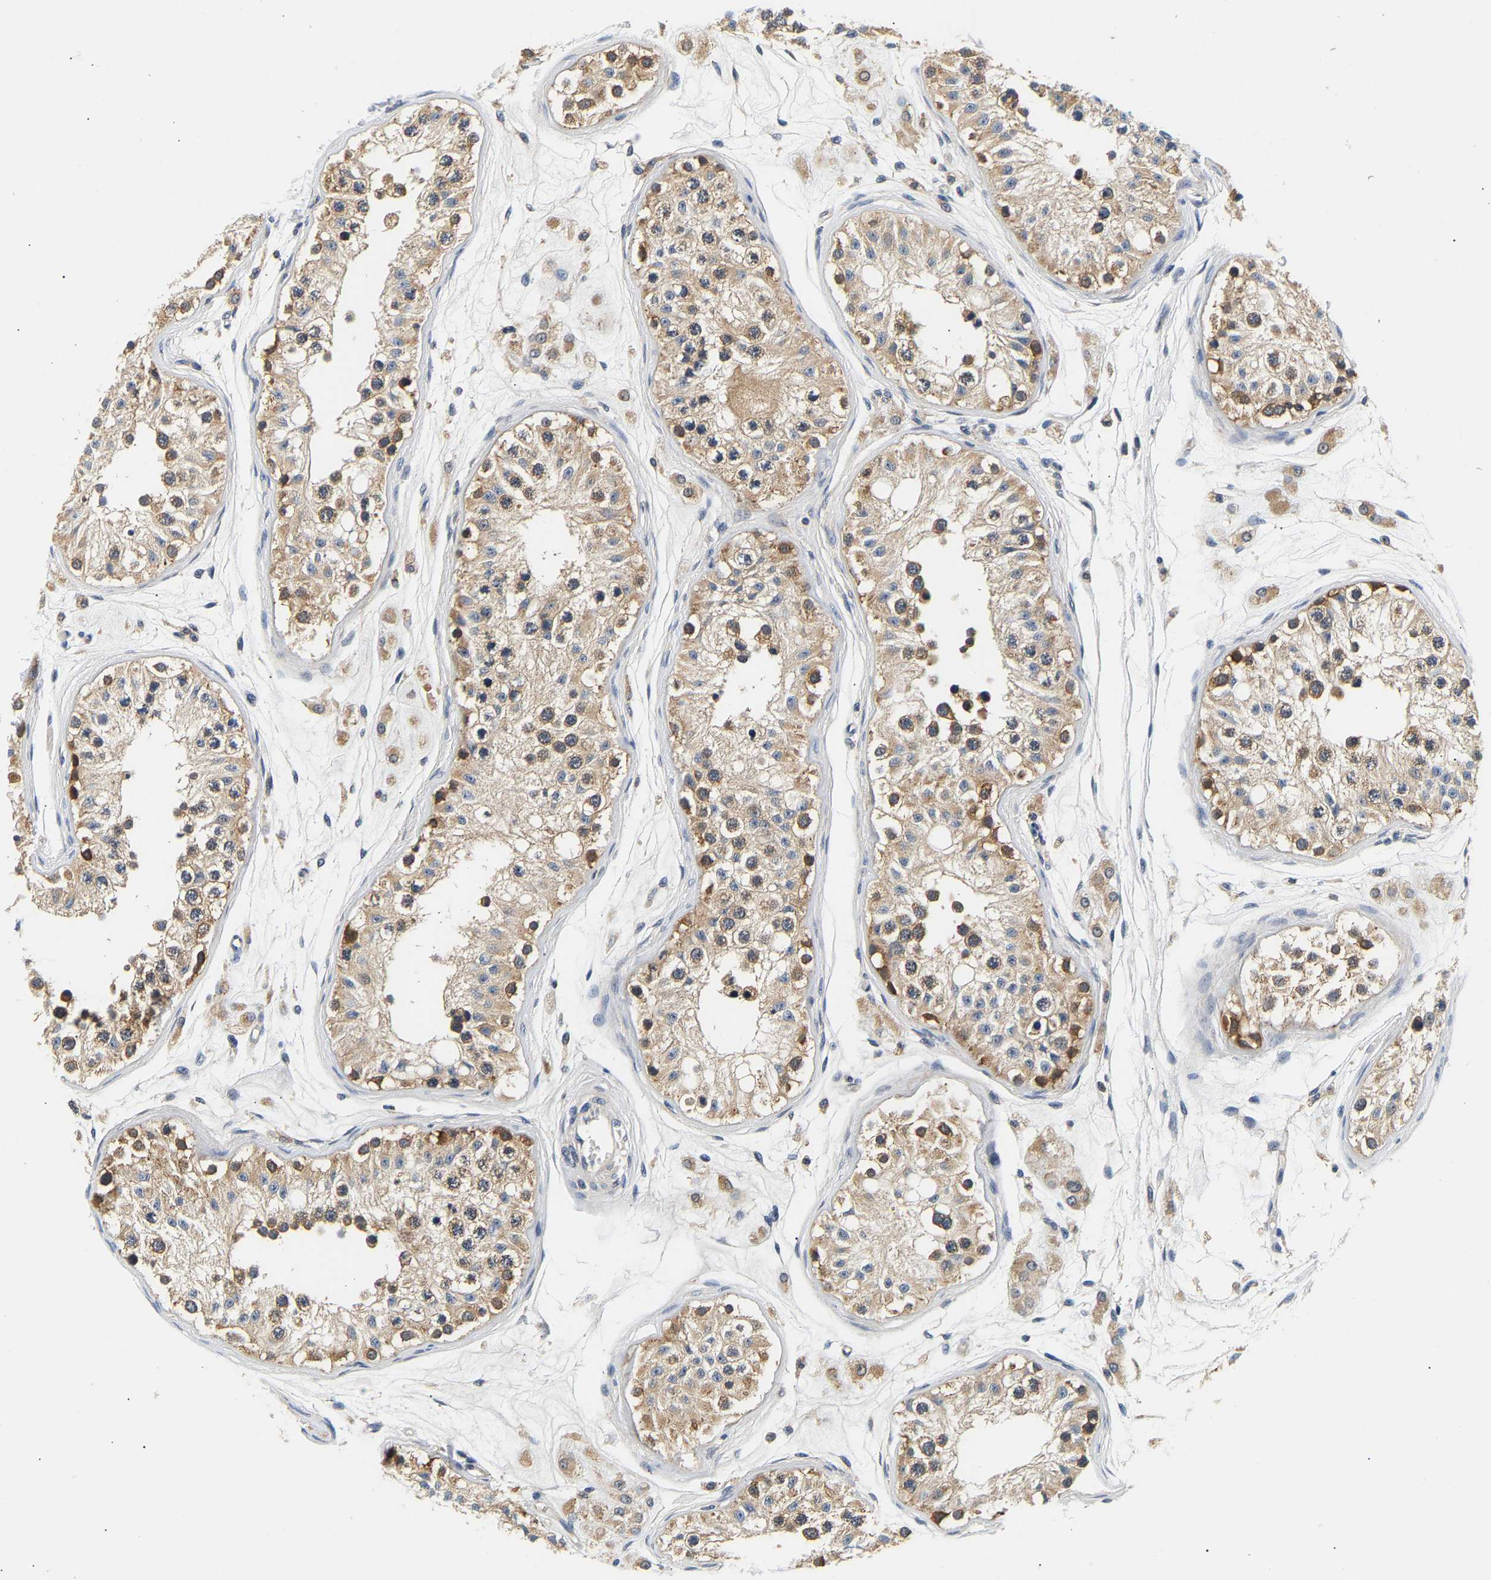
{"staining": {"intensity": "moderate", "quantity": ">75%", "location": "cytoplasmic/membranous"}, "tissue": "testis", "cell_type": "Cells in seminiferous ducts", "image_type": "normal", "snomed": [{"axis": "morphology", "description": "Normal tissue, NOS"}, {"axis": "morphology", "description": "Adenocarcinoma, metastatic, NOS"}, {"axis": "topography", "description": "Testis"}], "caption": "Protein staining of normal testis displays moderate cytoplasmic/membranous staining in about >75% of cells in seminiferous ducts.", "gene": "PPID", "patient": {"sex": "male", "age": 26}}